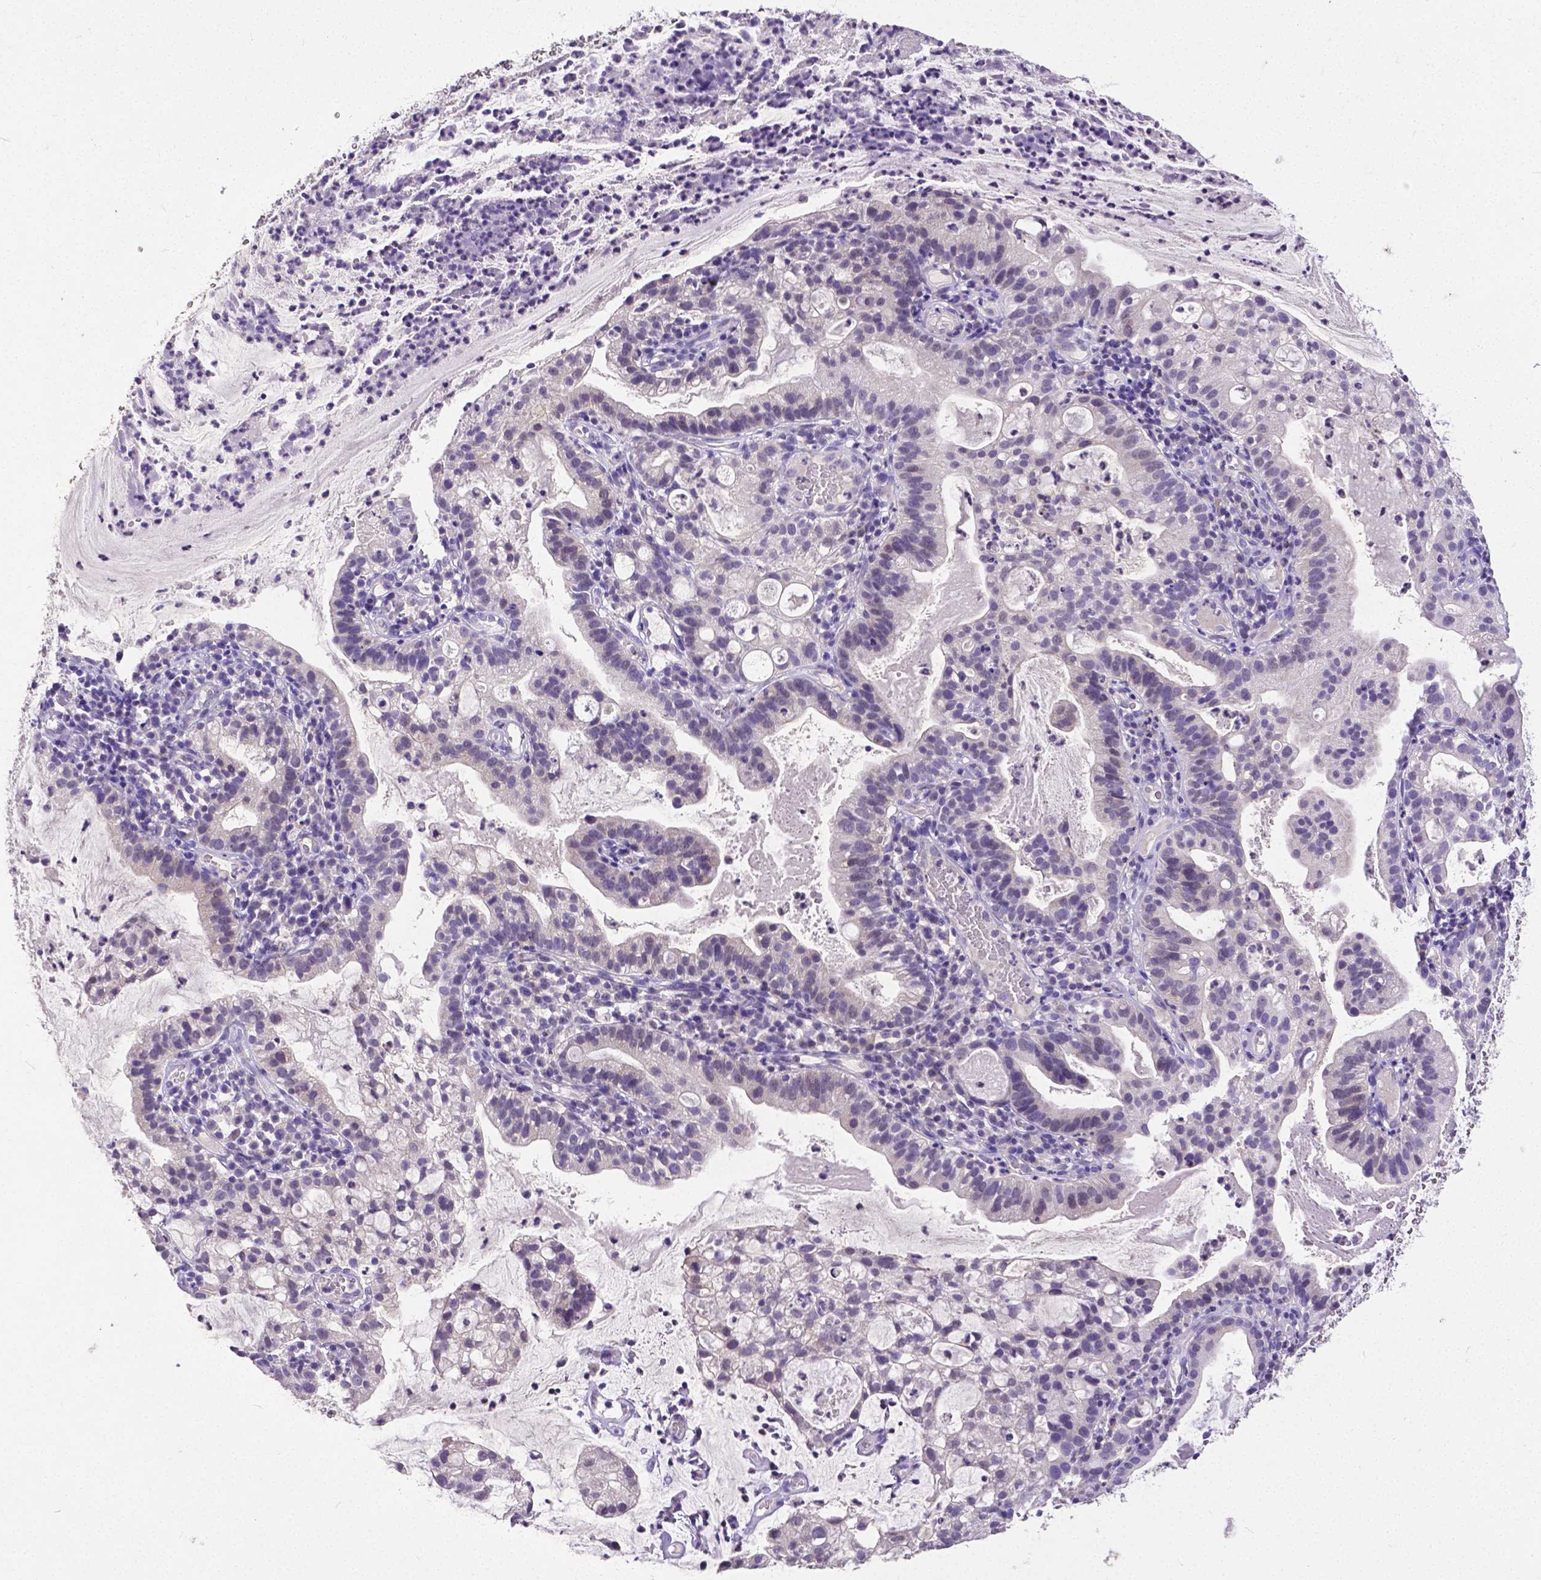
{"staining": {"intensity": "negative", "quantity": "none", "location": "none"}, "tissue": "cervical cancer", "cell_type": "Tumor cells", "image_type": "cancer", "snomed": [{"axis": "morphology", "description": "Adenocarcinoma, NOS"}, {"axis": "topography", "description": "Cervix"}], "caption": "The micrograph demonstrates no staining of tumor cells in cervical cancer (adenocarcinoma).", "gene": "CD4", "patient": {"sex": "female", "age": 41}}